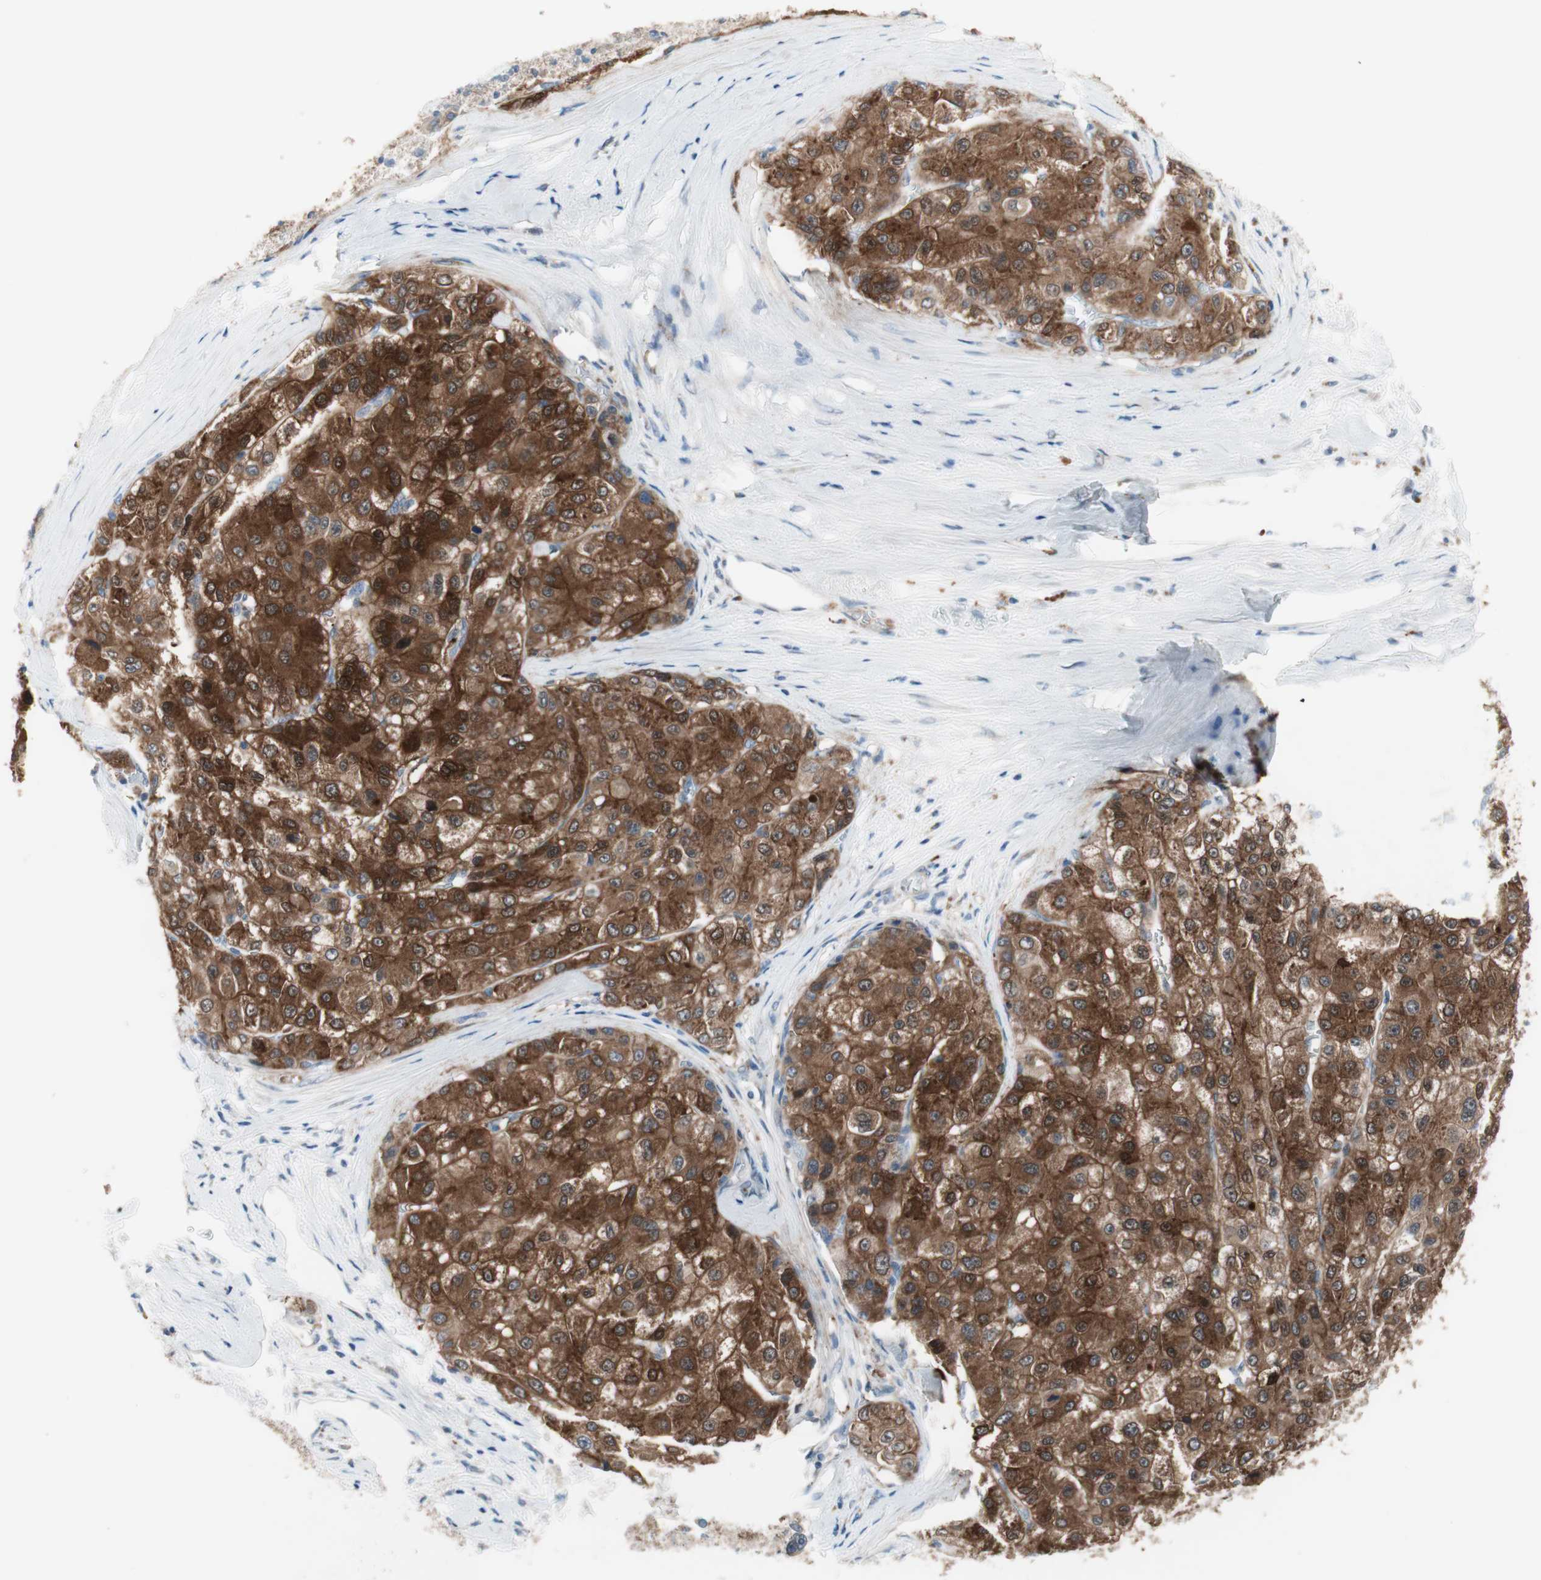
{"staining": {"intensity": "moderate", "quantity": ">75%", "location": "cytoplasmic/membranous"}, "tissue": "liver cancer", "cell_type": "Tumor cells", "image_type": "cancer", "snomed": [{"axis": "morphology", "description": "Carcinoma, Hepatocellular, NOS"}, {"axis": "topography", "description": "Liver"}], "caption": "High-power microscopy captured an immunohistochemistry histopathology image of liver cancer, revealing moderate cytoplasmic/membranous positivity in about >75% of tumor cells. (Brightfield microscopy of DAB IHC at high magnification).", "gene": "PDZK1", "patient": {"sex": "male", "age": 80}}